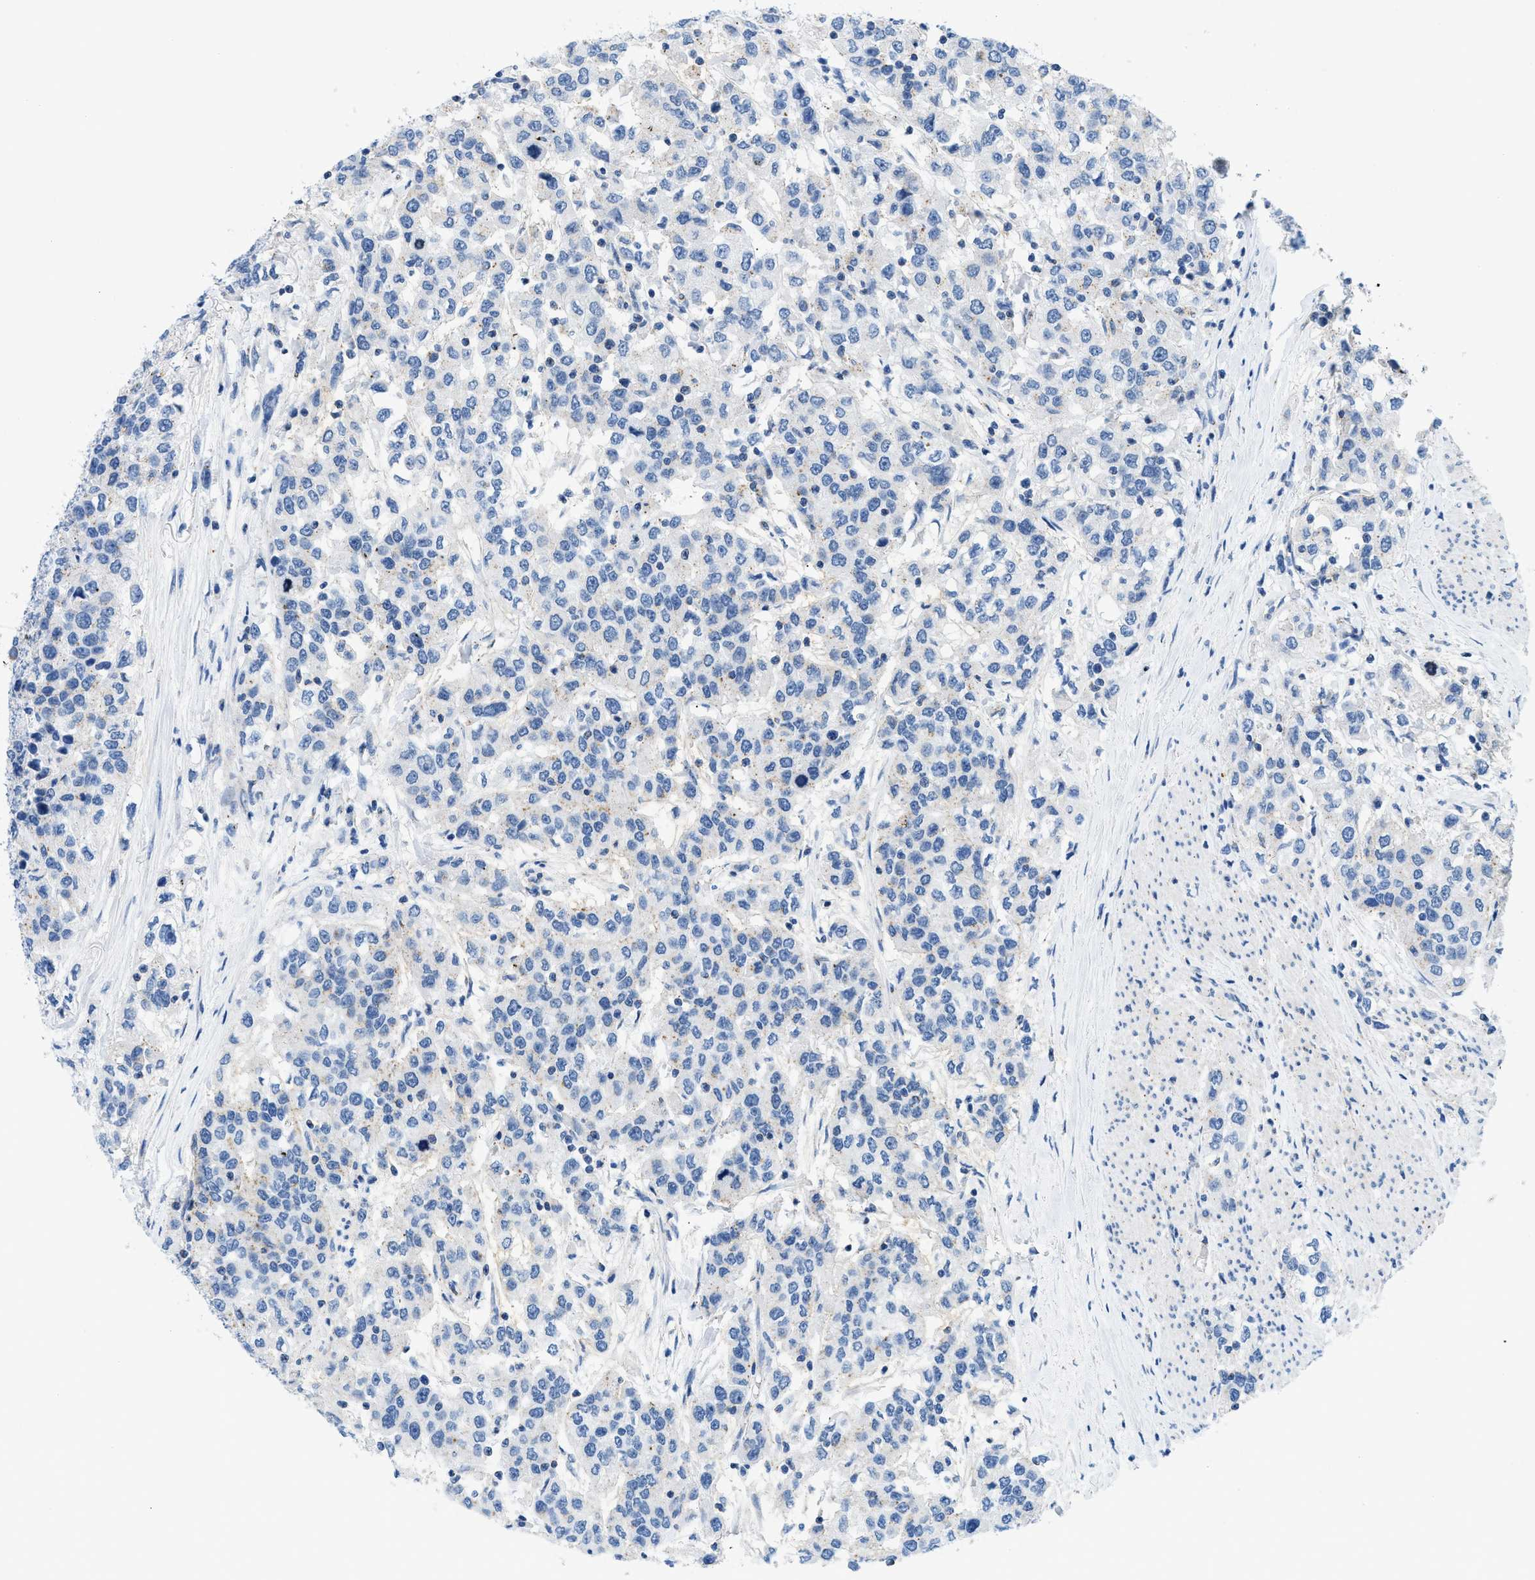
{"staining": {"intensity": "negative", "quantity": "none", "location": "none"}, "tissue": "urothelial cancer", "cell_type": "Tumor cells", "image_type": "cancer", "snomed": [{"axis": "morphology", "description": "Urothelial carcinoma, High grade"}, {"axis": "topography", "description": "Urinary bladder"}], "caption": "Urothelial carcinoma (high-grade) stained for a protein using IHC demonstrates no positivity tumor cells.", "gene": "FDCSP", "patient": {"sex": "female", "age": 80}}